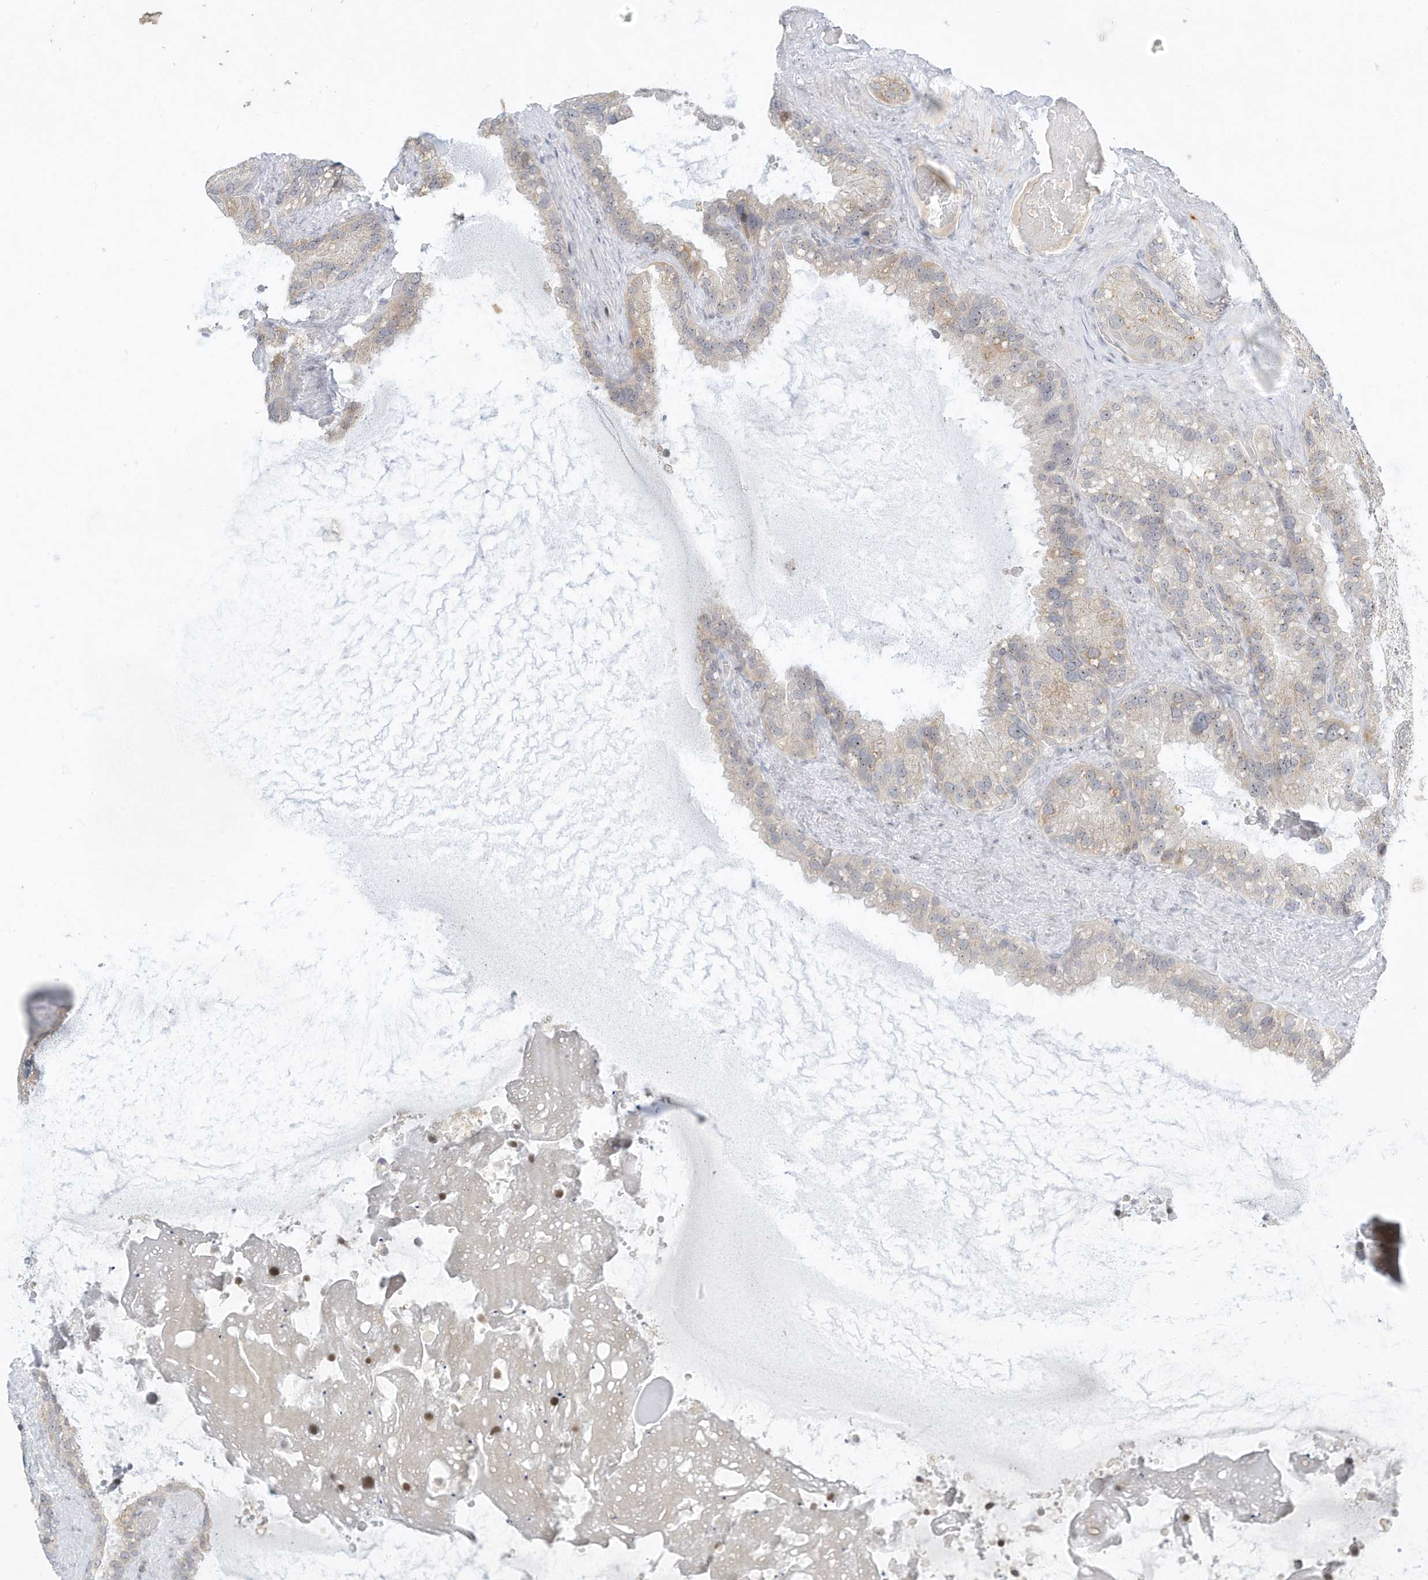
{"staining": {"intensity": "weak", "quantity": "<25%", "location": "cytoplasmic/membranous"}, "tissue": "seminal vesicle", "cell_type": "Glandular cells", "image_type": "normal", "snomed": [{"axis": "morphology", "description": "Normal tissue, NOS"}, {"axis": "topography", "description": "Prostate"}, {"axis": "topography", "description": "Seminal veicle"}], "caption": "Immunohistochemistry (IHC) micrograph of normal seminal vesicle: seminal vesicle stained with DAB shows no significant protein expression in glandular cells. (Stains: DAB immunohistochemistry with hematoxylin counter stain, Microscopy: brightfield microscopy at high magnification).", "gene": "PAK6", "patient": {"sex": "male", "age": 68}}